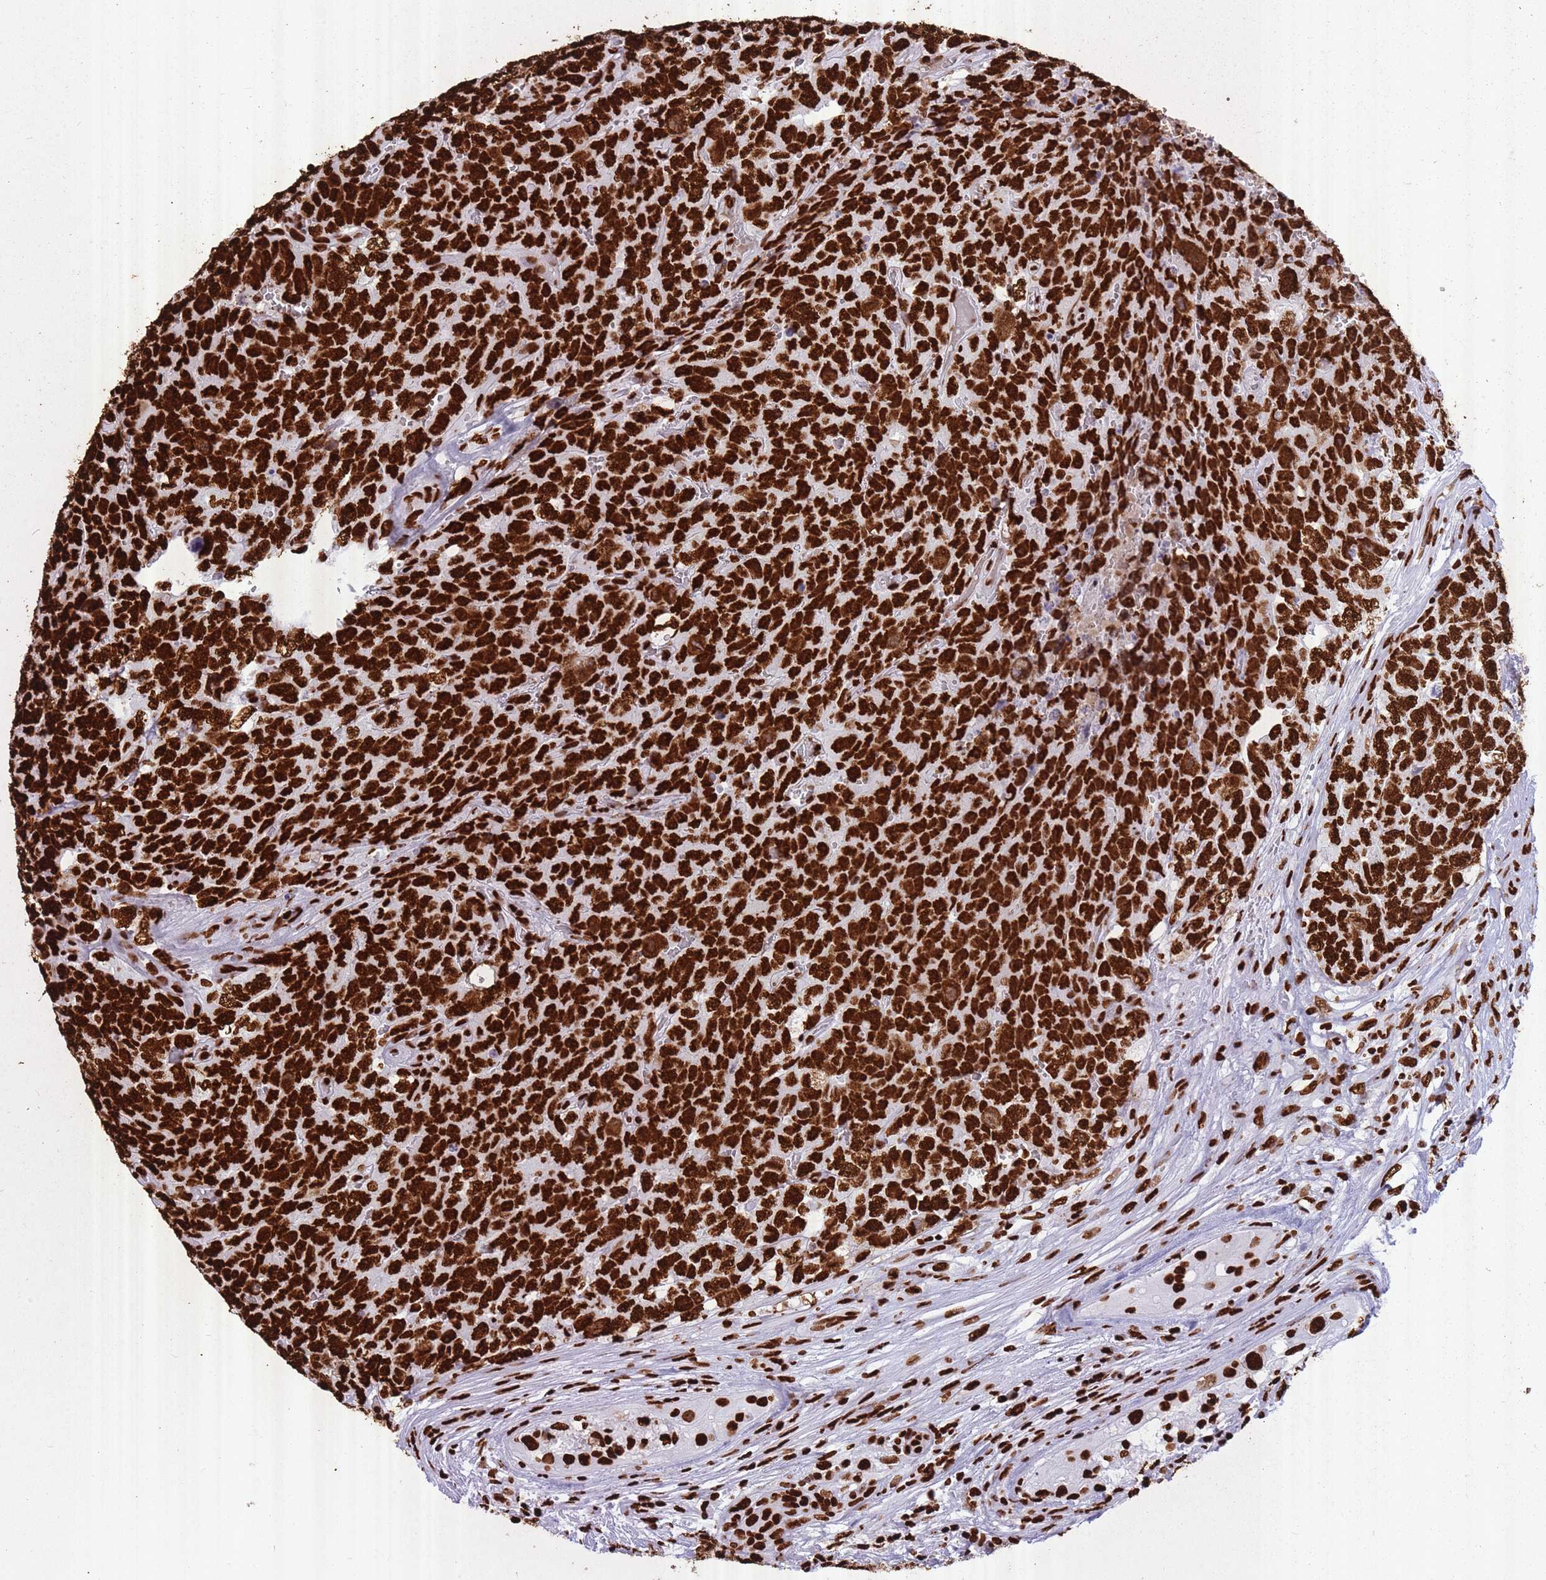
{"staining": {"intensity": "strong", "quantity": ">75%", "location": "nuclear"}, "tissue": "testis cancer", "cell_type": "Tumor cells", "image_type": "cancer", "snomed": [{"axis": "morphology", "description": "Seminoma, NOS"}, {"axis": "morphology", "description": "Teratoma, malignant, NOS"}, {"axis": "topography", "description": "Testis"}], "caption": "Immunohistochemistry (IHC) image of neoplastic tissue: testis cancer stained using immunohistochemistry (IHC) displays high levels of strong protein expression localized specifically in the nuclear of tumor cells, appearing as a nuclear brown color.", "gene": "HNRNPUL1", "patient": {"sex": "male", "age": 34}}